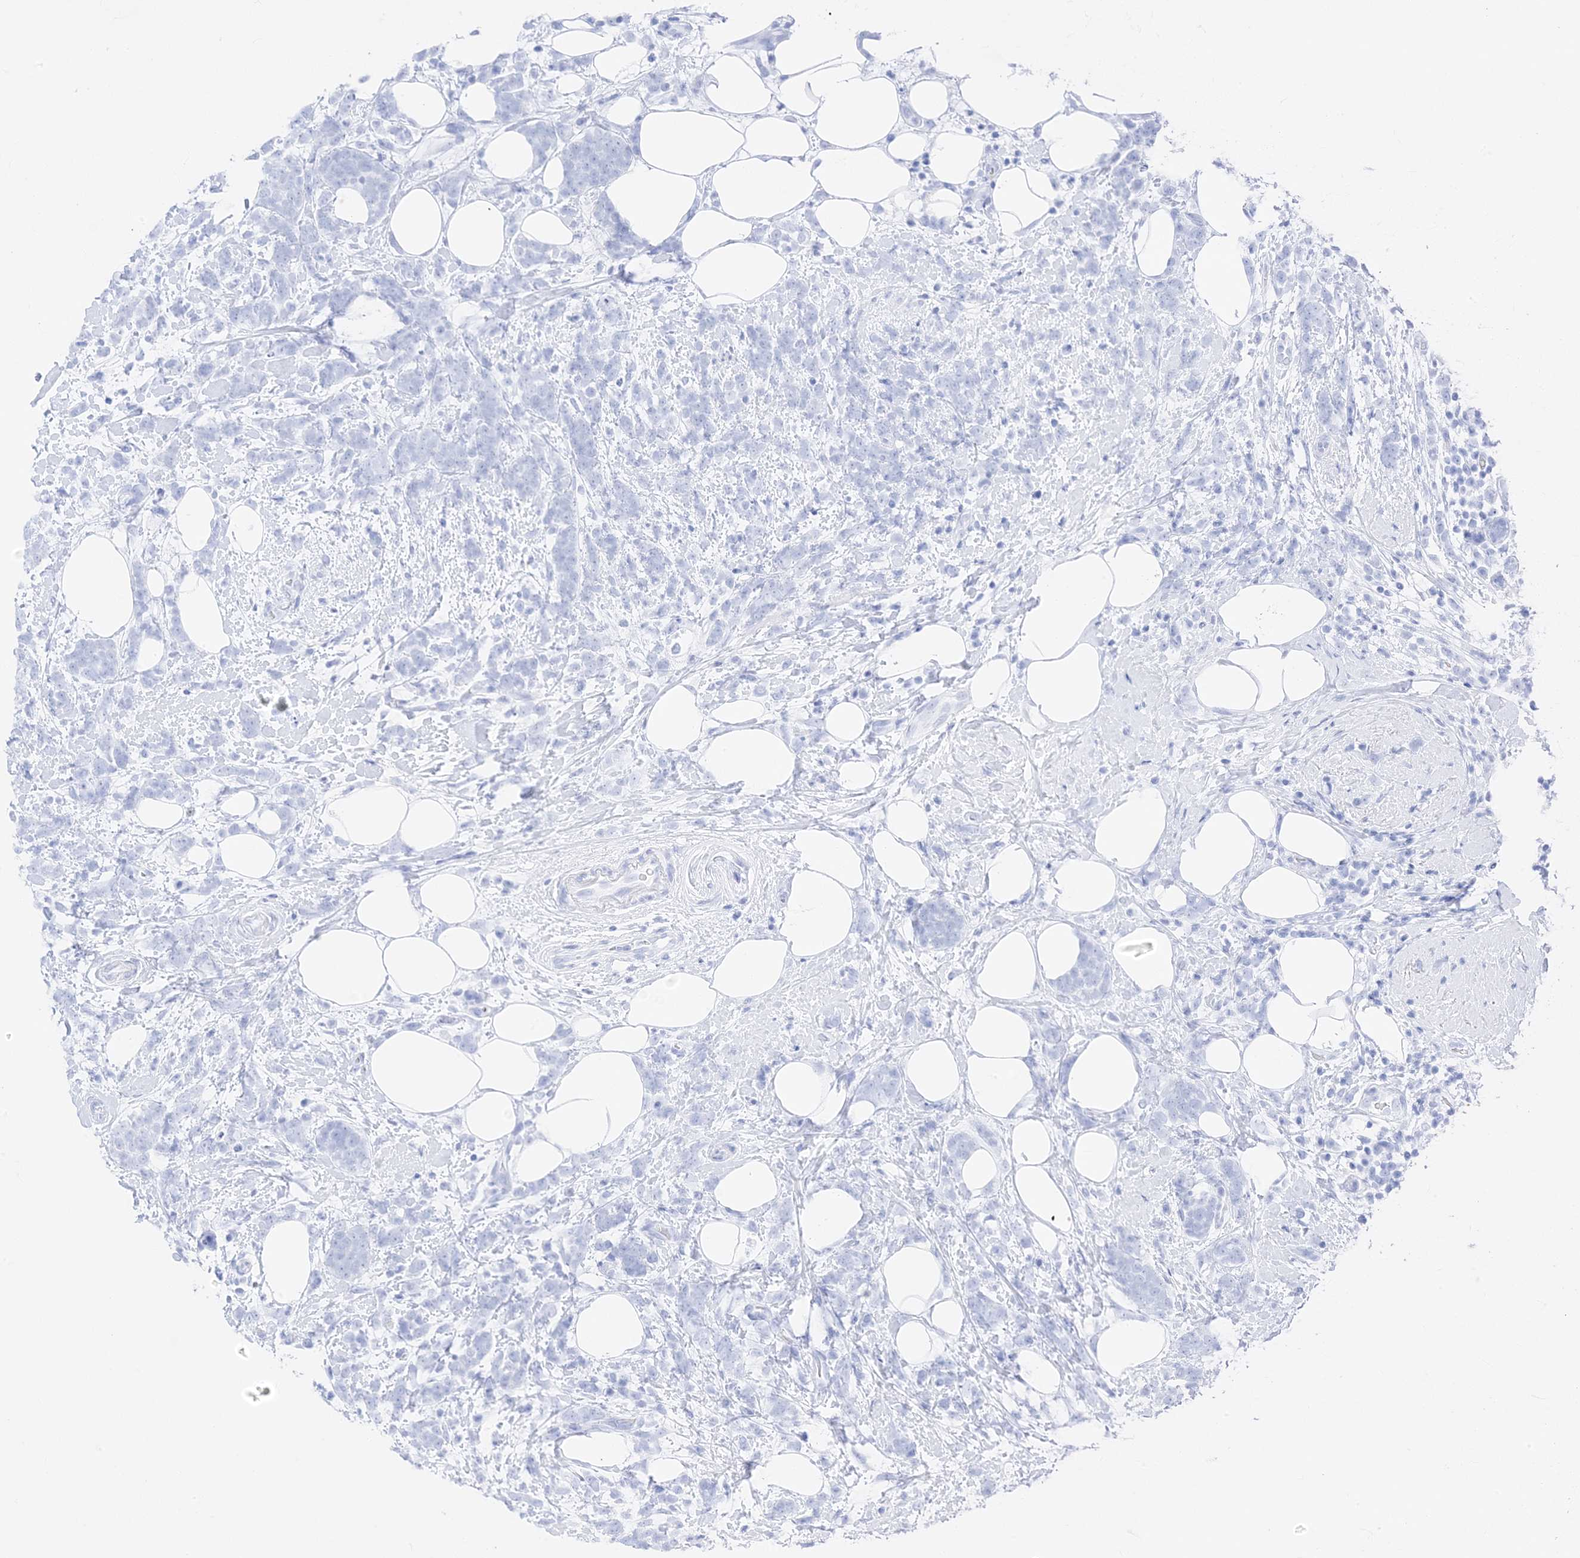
{"staining": {"intensity": "negative", "quantity": "none", "location": "none"}, "tissue": "breast cancer", "cell_type": "Tumor cells", "image_type": "cancer", "snomed": [{"axis": "morphology", "description": "Lobular carcinoma"}, {"axis": "topography", "description": "Breast"}], "caption": "Immunohistochemistry image of lobular carcinoma (breast) stained for a protein (brown), which demonstrates no expression in tumor cells.", "gene": "MUC17", "patient": {"sex": "female", "age": 58}}